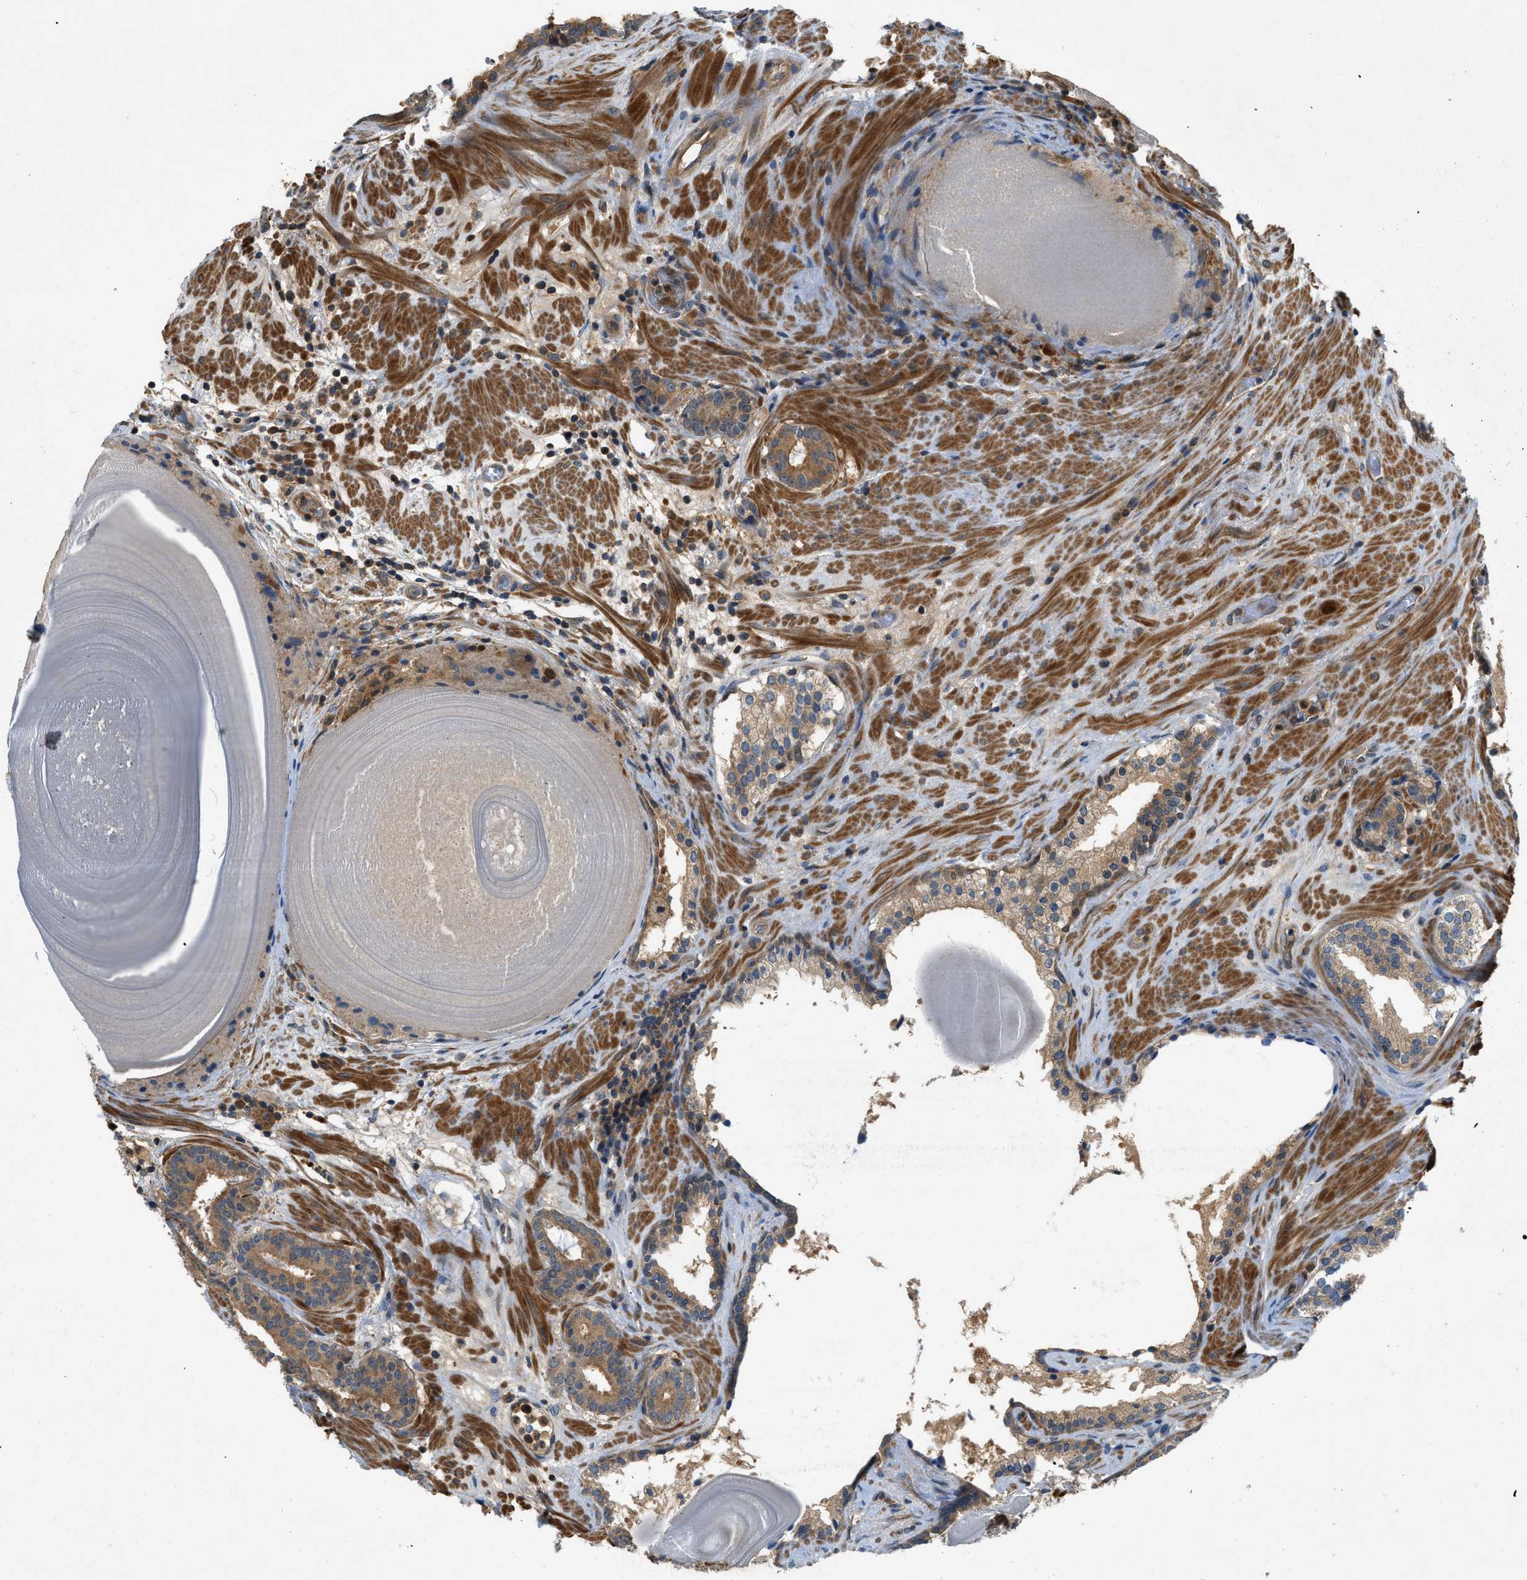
{"staining": {"intensity": "moderate", "quantity": ">75%", "location": "cytoplasmic/membranous"}, "tissue": "prostate cancer", "cell_type": "Tumor cells", "image_type": "cancer", "snomed": [{"axis": "morphology", "description": "Adenocarcinoma, Low grade"}, {"axis": "topography", "description": "Prostate"}], "caption": "A high-resolution image shows IHC staining of prostate cancer, which exhibits moderate cytoplasmic/membranous positivity in about >75% of tumor cells. Nuclei are stained in blue.", "gene": "GPR31", "patient": {"sex": "male", "age": 69}}